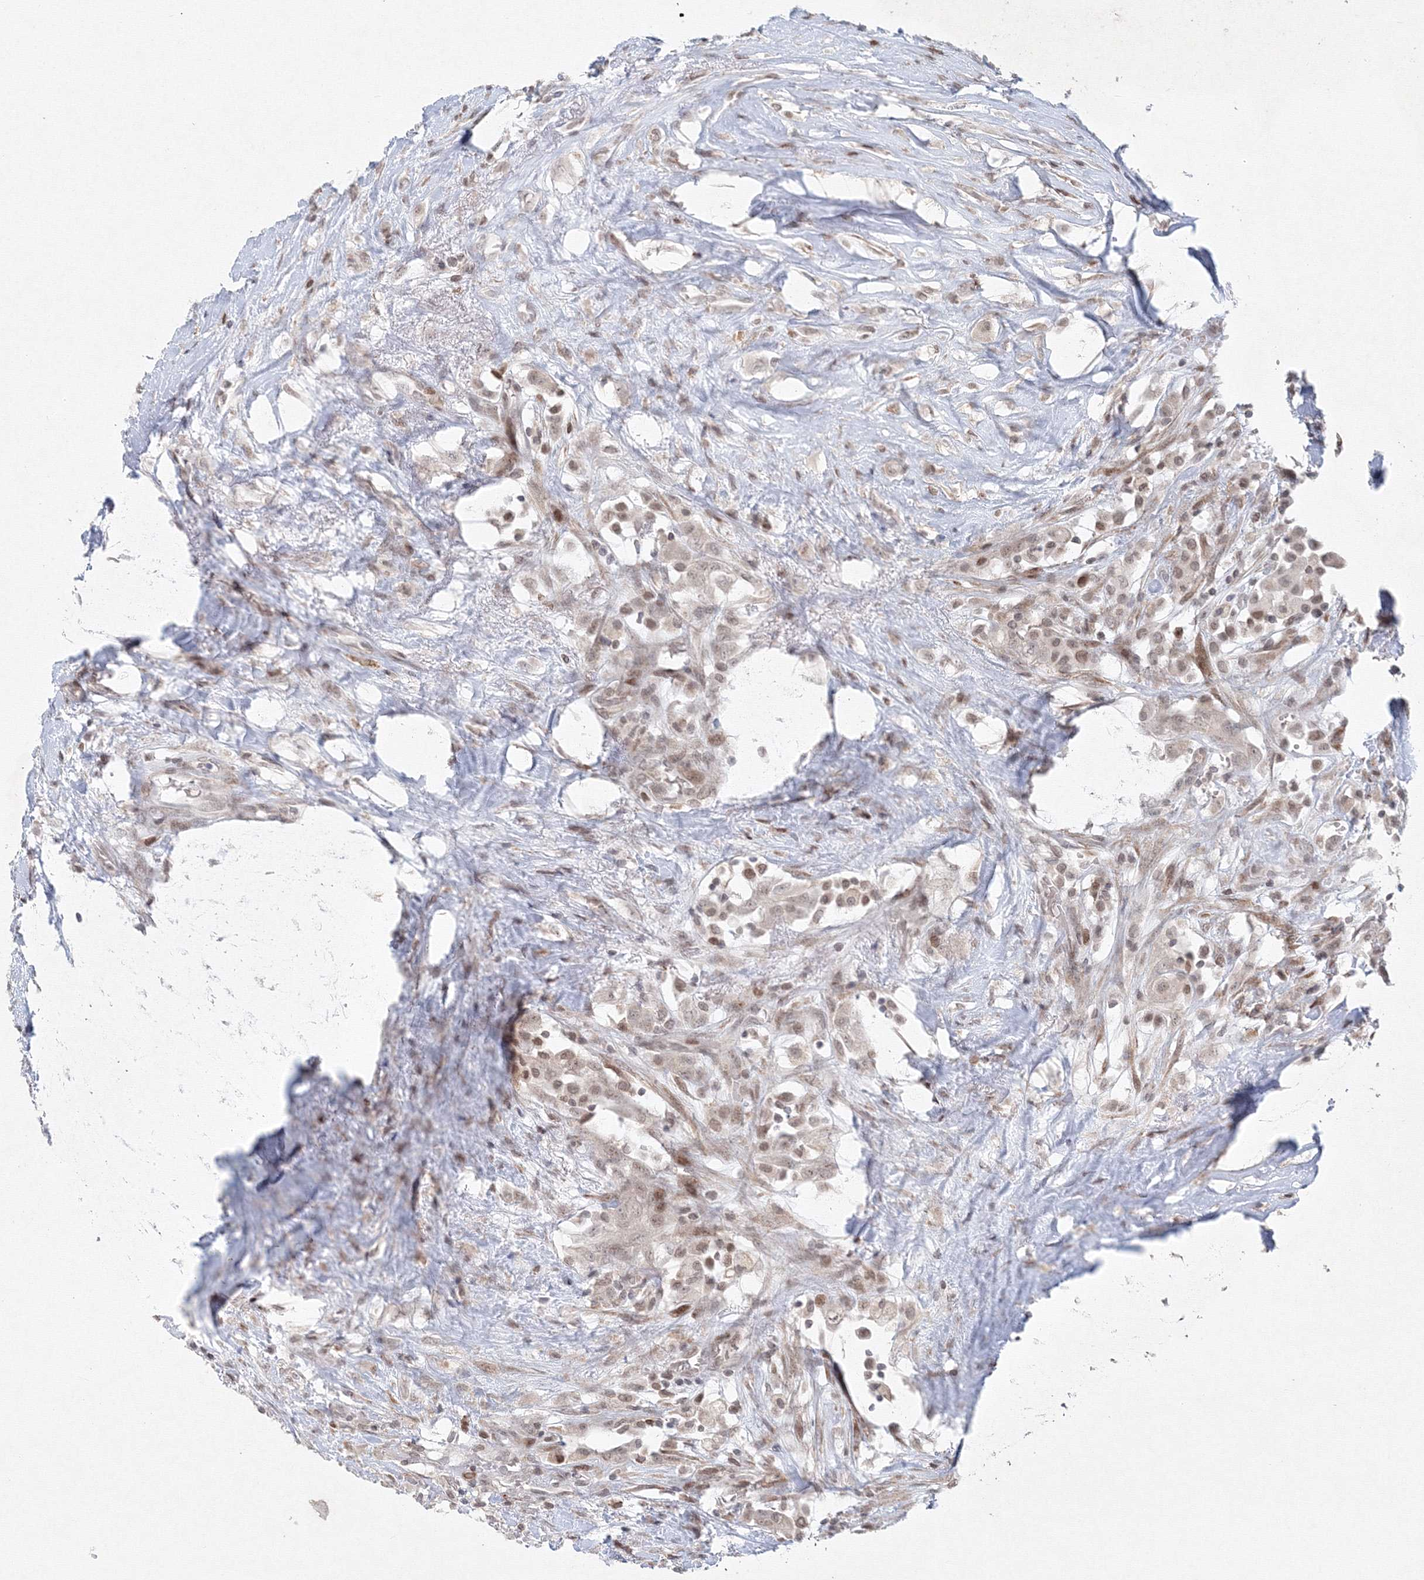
{"staining": {"intensity": "weak", "quantity": "<25%", "location": "nuclear"}, "tissue": "thyroid cancer", "cell_type": "Tumor cells", "image_type": "cancer", "snomed": [{"axis": "morphology", "description": "Papillary adenocarcinoma, NOS"}, {"axis": "topography", "description": "Thyroid gland"}], "caption": "An image of thyroid cancer stained for a protein shows no brown staining in tumor cells.", "gene": "KIF4A", "patient": {"sex": "female", "age": 59}}